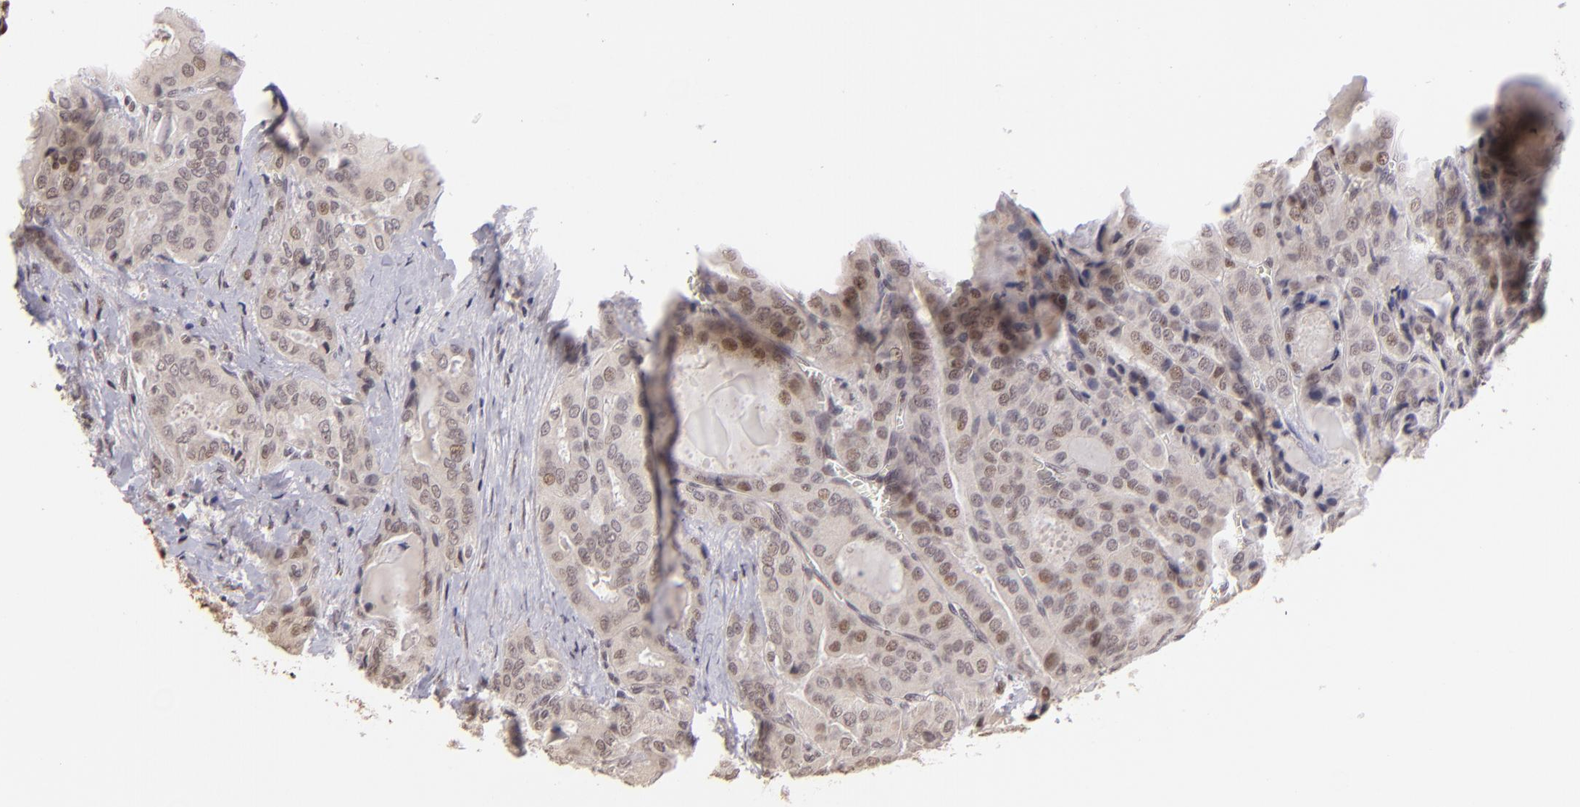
{"staining": {"intensity": "weak", "quantity": "<25%", "location": "nuclear"}, "tissue": "thyroid cancer", "cell_type": "Tumor cells", "image_type": "cancer", "snomed": [{"axis": "morphology", "description": "Papillary adenocarcinoma, NOS"}, {"axis": "topography", "description": "Thyroid gland"}], "caption": "Immunohistochemistry of human thyroid cancer (papillary adenocarcinoma) displays no positivity in tumor cells.", "gene": "RARB", "patient": {"sex": "female", "age": 71}}